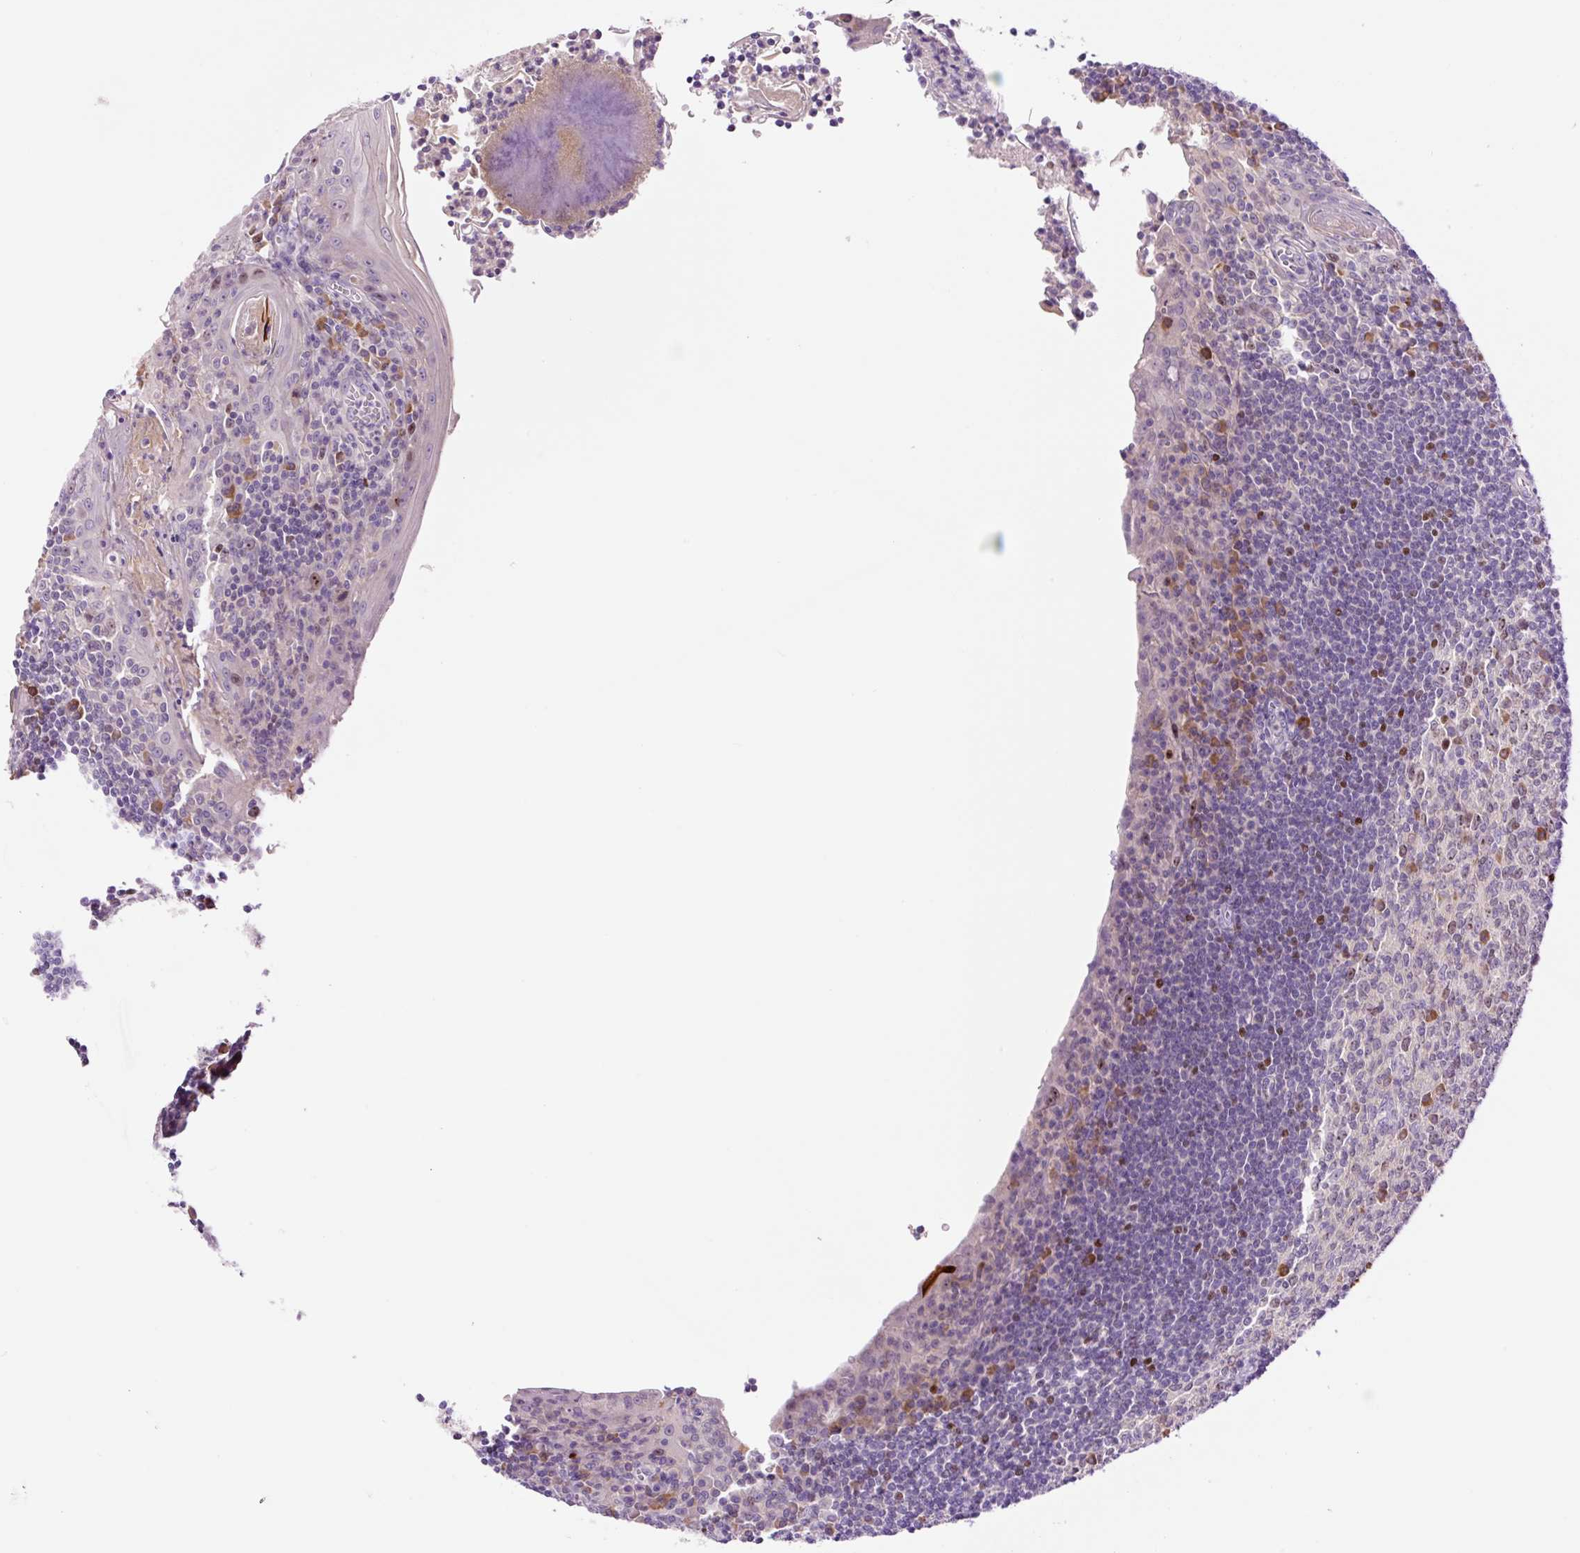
{"staining": {"intensity": "weak", "quantity": "25%-75%", "location": "nuclear"}, "tissue": "tonsil", "cell_type": "Germinal center cells", "image_type": "normal", "snomed": [{"axis": "morphology", "description": "Normal tissue, NOS"}, {"axis": "topography", "description": "Tonsil"}], "caption": "Approximately 25%-75% of germinal center cells in unremarkable human tonsil show weak nuclear protein staining as visualized by brown immunohistochemical staining.", "gene": "DPPA4", "patient": {"sex": "male", "age": 27}}